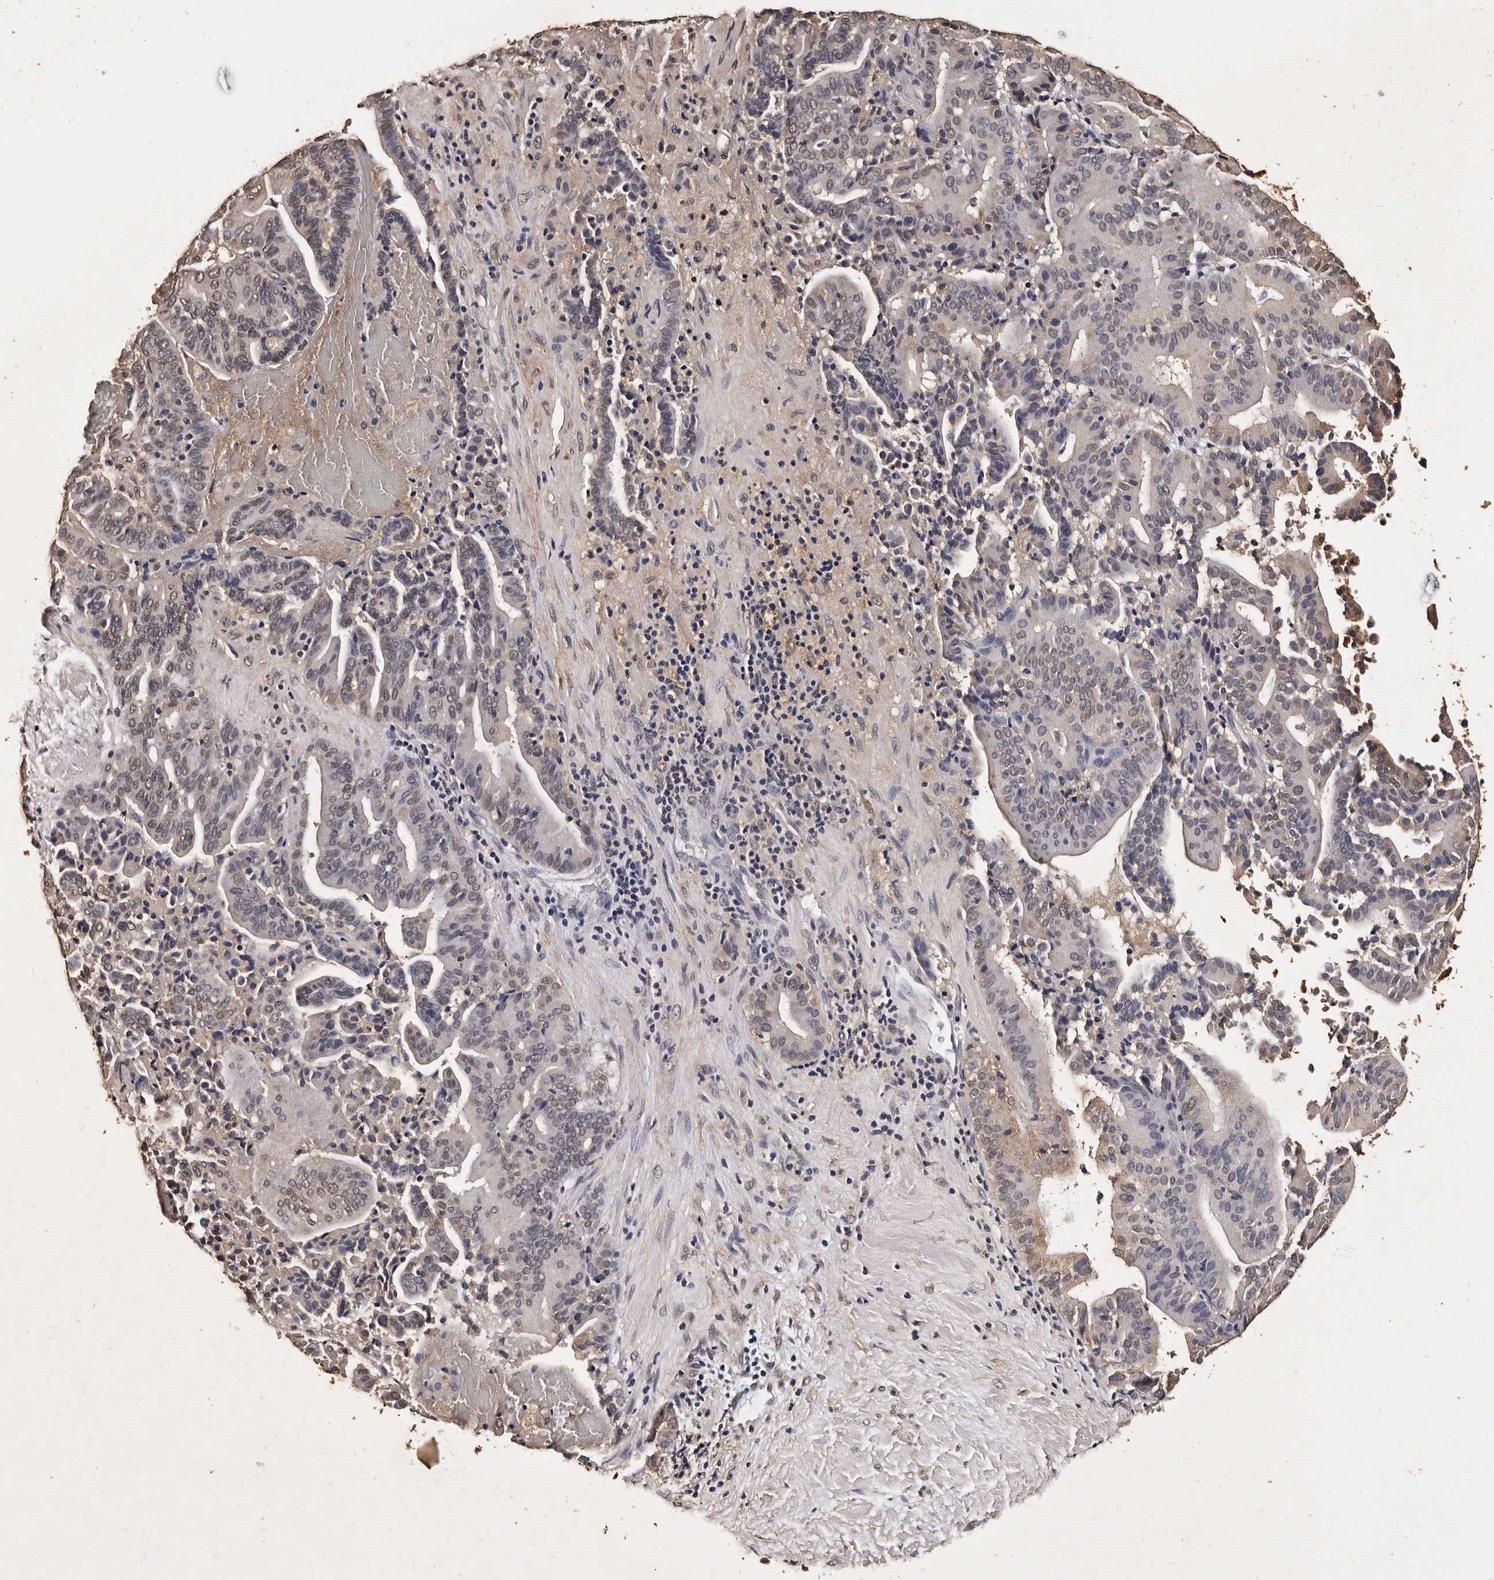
{"staining": {"intensity": "weak", "quantity": "<25%", "location": "nuclear"}, "tissue": "liver cancer", "cell_type": "Tumor cells", "image_type": "cancer", "snomed": [{"axis": "morphology", "description": "Cholangiocarcinoma"}, {"axis": "topography", "description": "Liver"}], "caption": "Protein analysis of liver cholangiocarcinoma reveals no significant positivity in tumor cells. (DAB immunohistochemistry visualized using brightfield microscopy, high magnification).", "gene": "PARS2", "patient": {"sex": "female", "age": 75}}